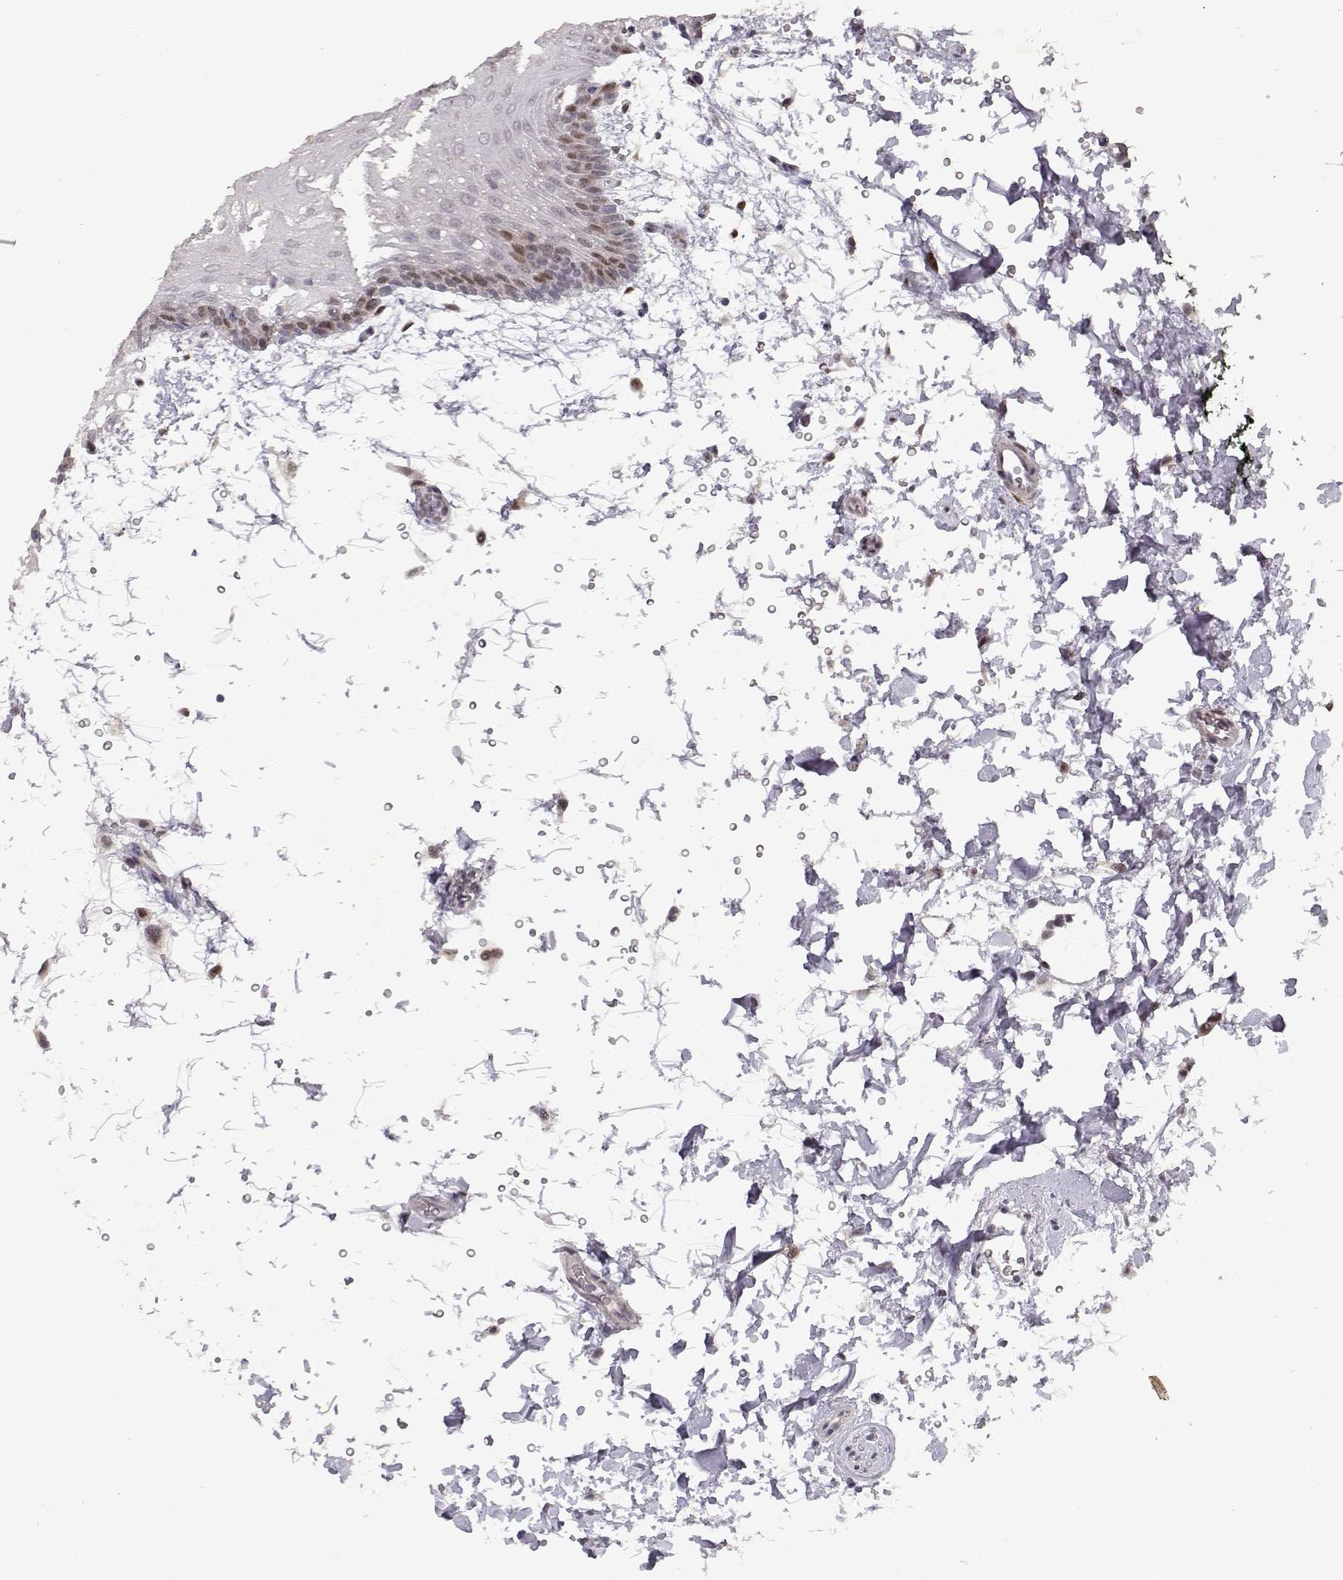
{"staining": {"intensity": "moderate", "quantity": "<25%", "location": "nuclear"}, "tissue": "oral mucosa", "cell_type": "Squamous epithelial cells", "image_type": "normal", "snomed": [{"axis": "morphology", "description": "Normal tissue, NOS"}, {"axis": "topography", "description": "Oral tissue"}, {"axis": "topography", "description": "Head-Neck"}], "caption": "High-magnification brightfield microscopy of unremarkable oral mucosa stained with DAB (brown) and counterstained with hematoxylin (blue). squamous epithelial cells exhibit moderate nuclear positivity is identified in approximately<25% of cells.", "gene": "CDK4", "patient": {"sex": "male", "age": 65}}